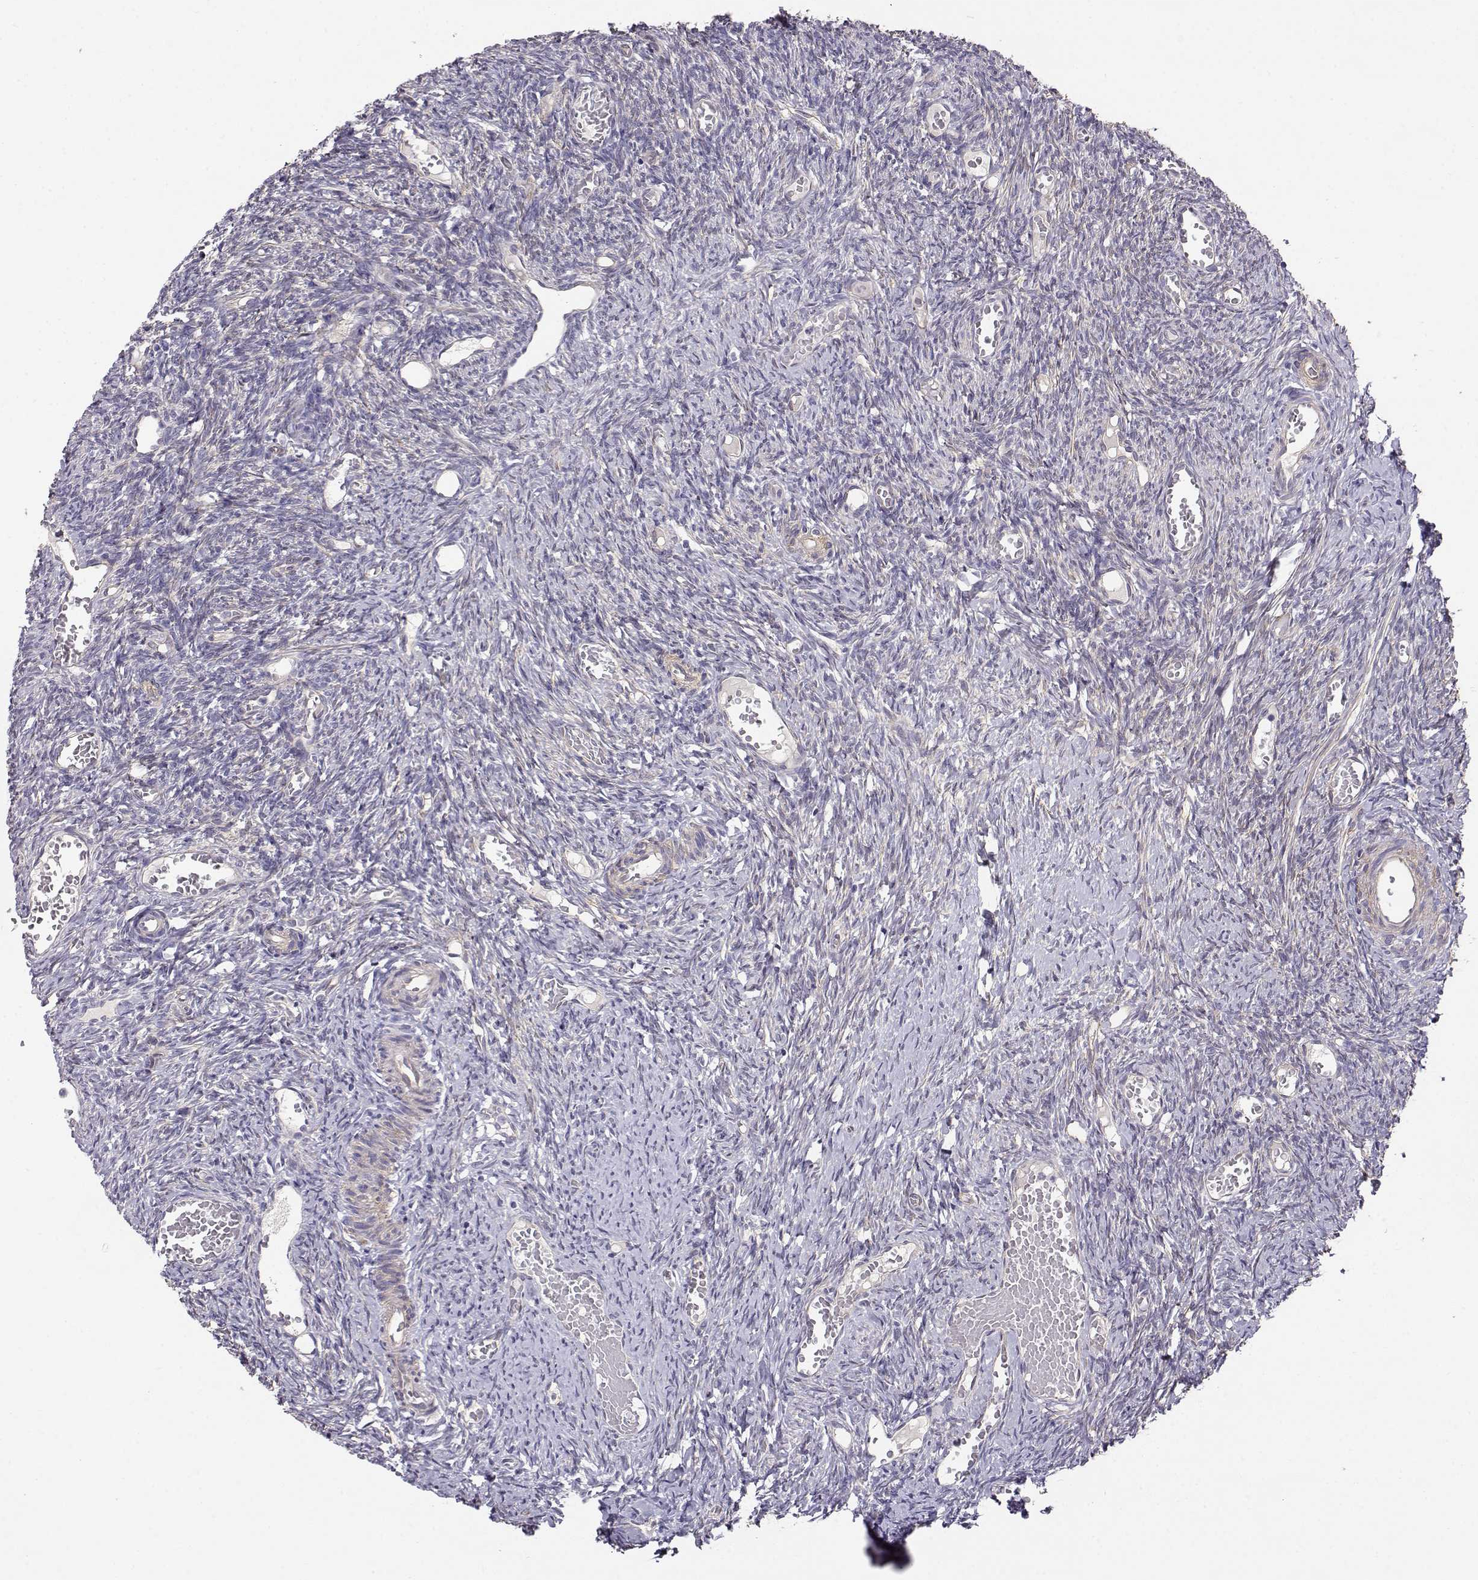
{"staining": {"intensity": "negative", "quantity": "none", "location": "none"}, "tissue": "ovary", "cell_type": "Ovarian stroma cells", "image_type": "normal", "snomed": [{"axis": "morphology", "description": "Normal tissue, NOS"}, {"axis": "topography", "description": "Ovary"}], "caption": "Immunohistochemistry (IHC) micrograph of benign ovary stained for a protein (brown), which reveals no expression in ovarian stroma cells.", "gene": "ENDOU", "patient": {"sex": "female", "age": 39}}